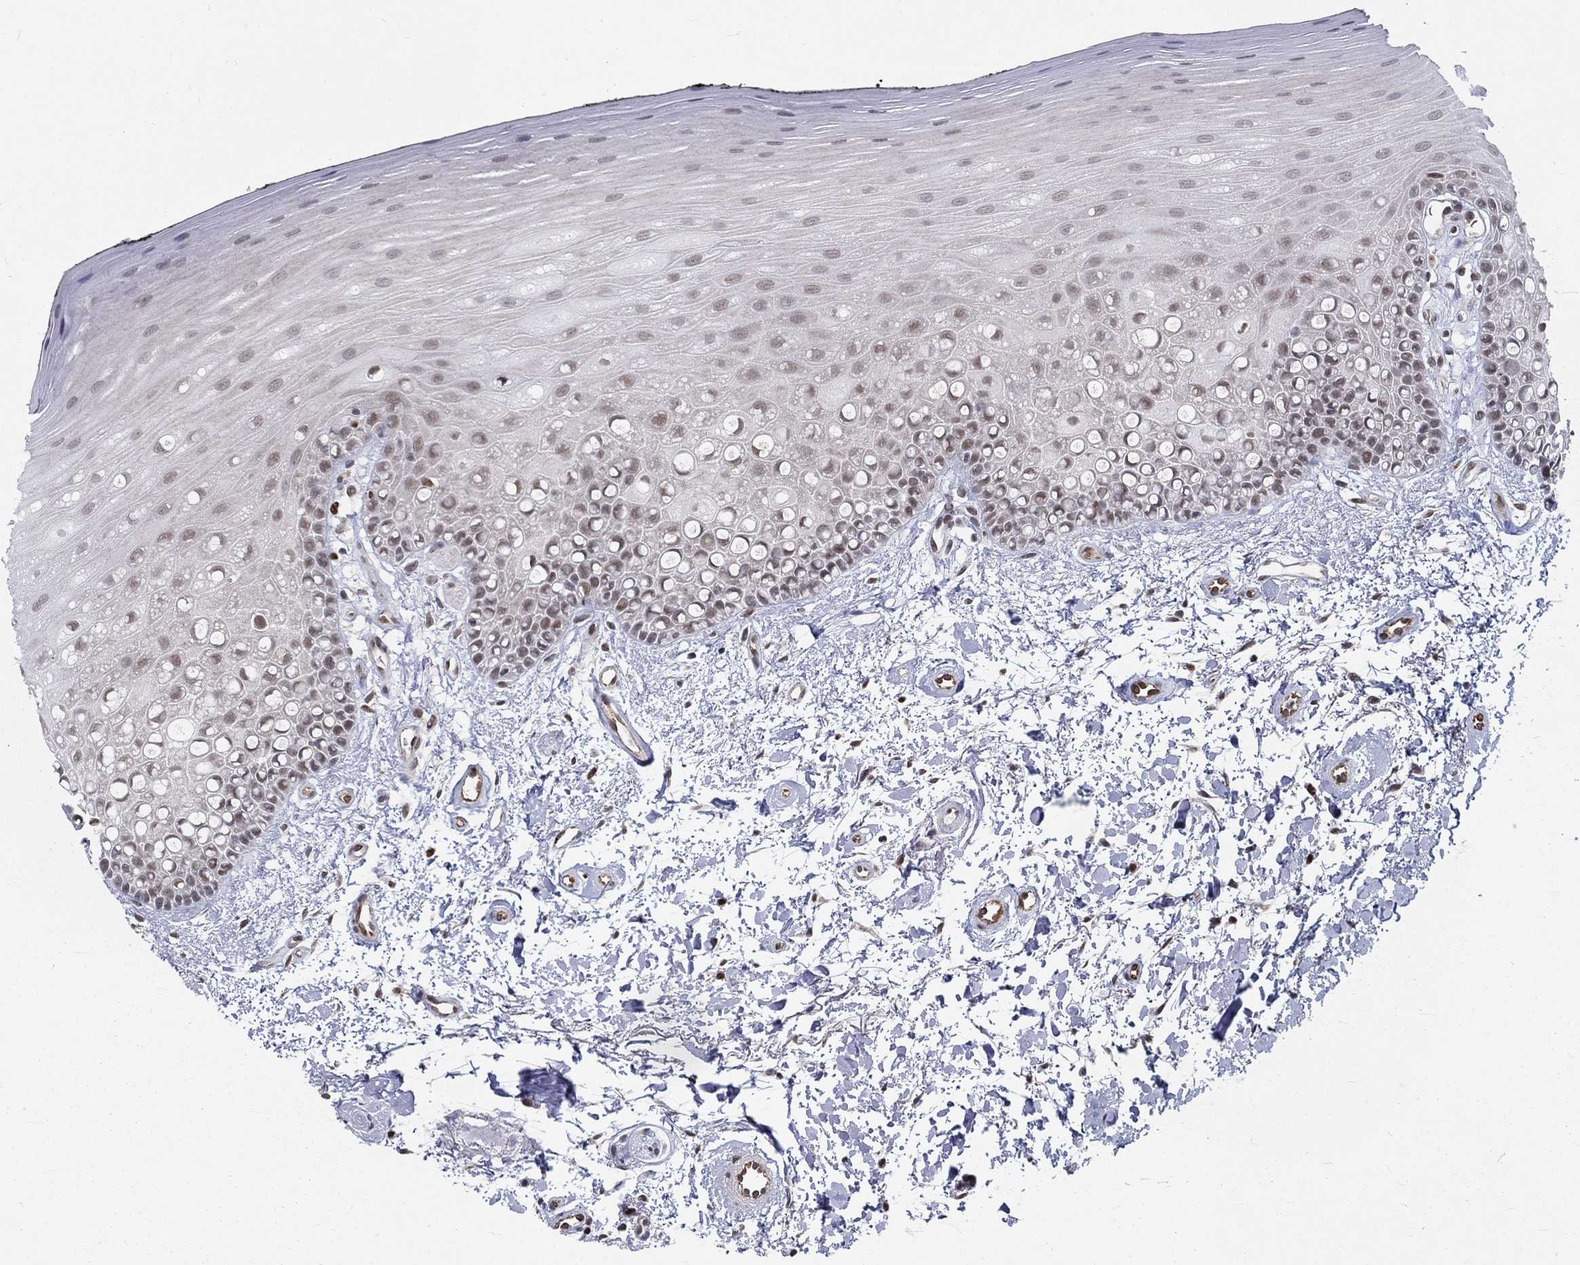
{"staining": {"intensity": "weak", "quantity": "<25%", "location": "nuclear"}, "tissue": "oral mucosa", "cell_type": "Squamous epithelial cells", "image_type": "normal", "snomed": [{"axis": "morphology", "description": "Normal tissue, NOS"}, {"axis": "topography", "description": "Oral tissue"}], "caption": "Immunohistochemistry of normal oral mucosa reveals no staining in squamous epithelial cells. (Stains: DAB (3,3'-diaminobenzidine) immunohistochemistry (IHC) with hematoxylin counter stain, Microscopy: brightfield microscopy at high magnification).", "gene": "ZBED1", "patient": {"sex": "female", "age": 78}}